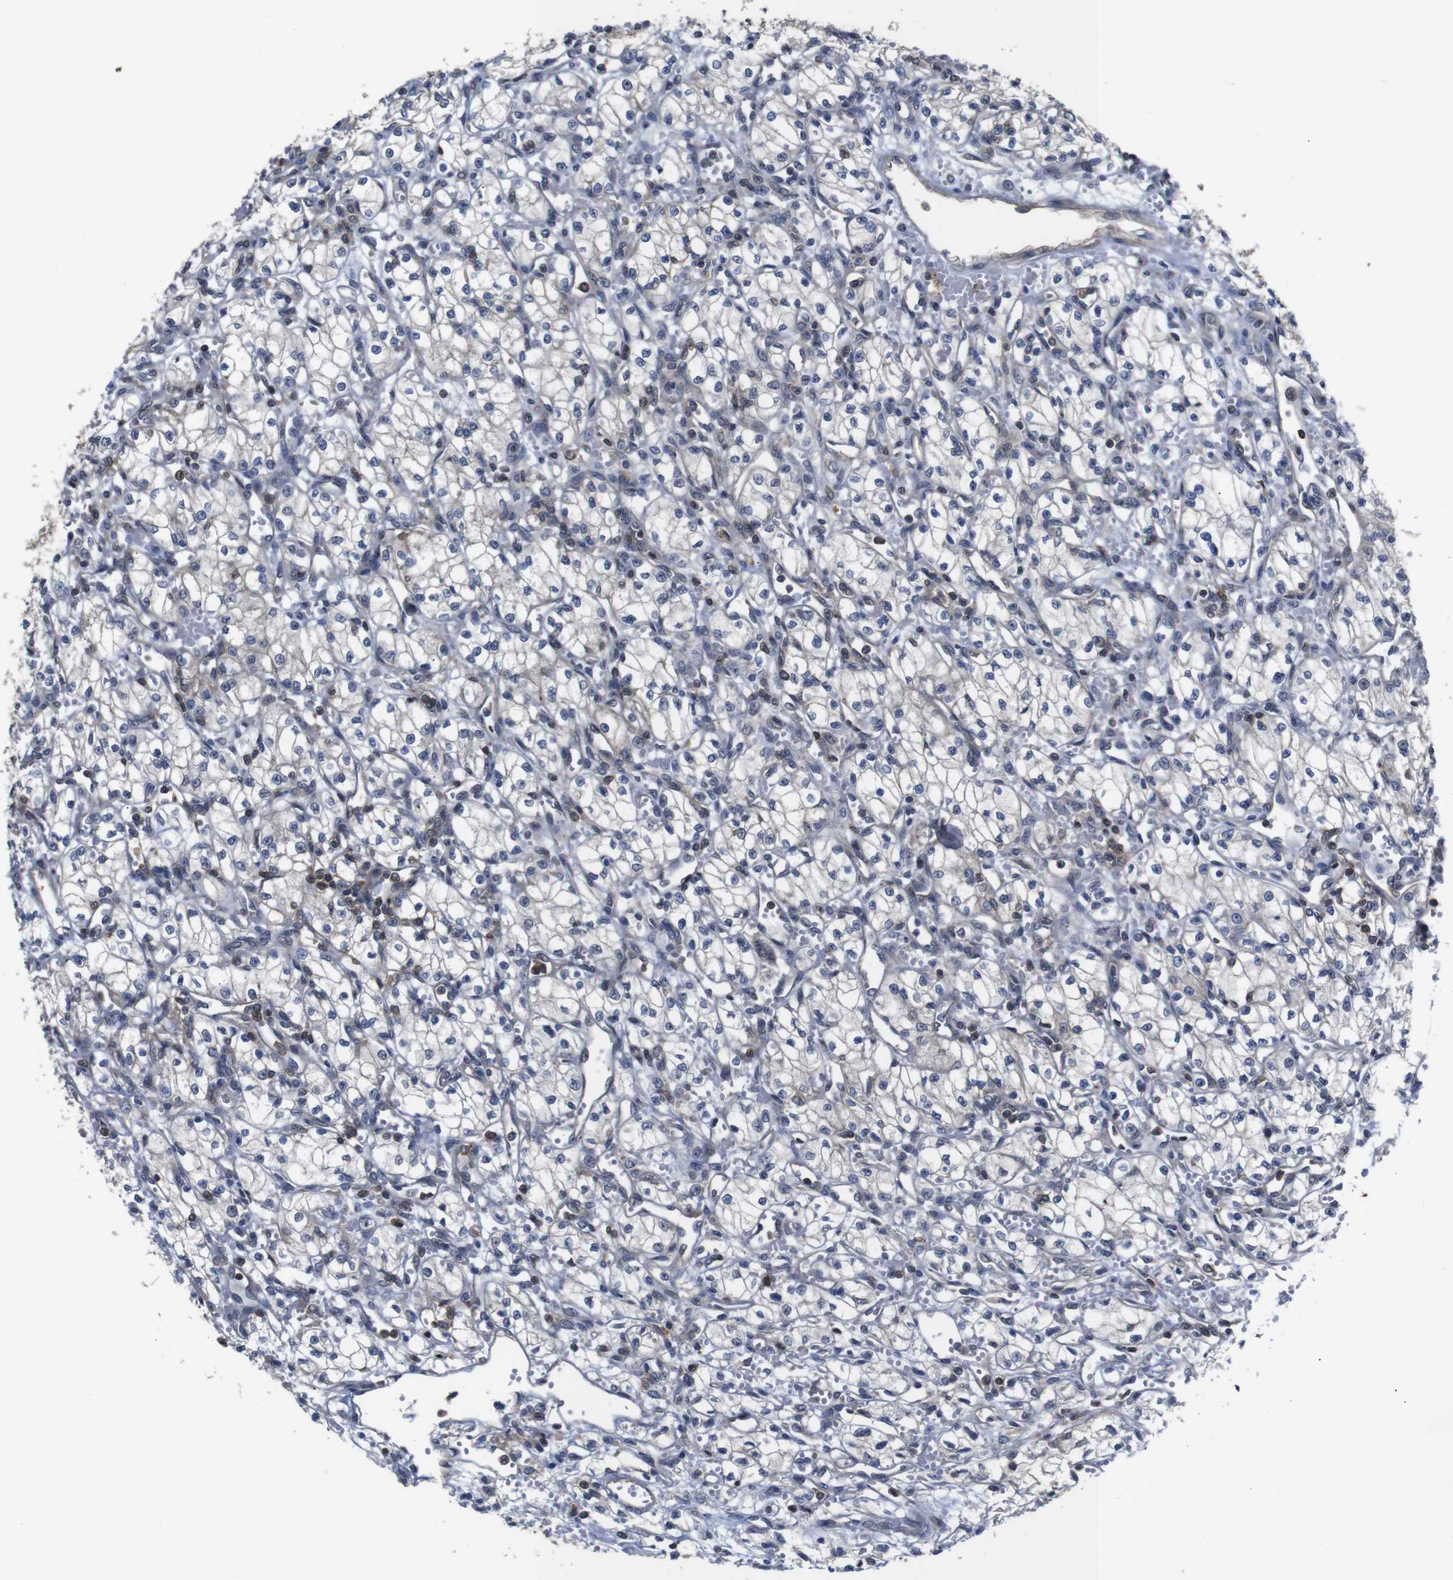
{"staining": {"intensity": "negative", "quantity": "none", "location": "none"}, "tissue": "renal cancer", "cell_type": "Tumor cells", "image_type": "cancer", "snomed": [{"axis": "morphology", "description": "Normal tissue, NOS"}, {"axis": "morphology", "description": "Adenocarcinoma, NOS"}, {"axis": "topography", "description": "Kidney"}], "caption": "This is an immunohistochemistry micrograph of human renal adenocarcinoma. There is no positivity in tumor cells.", "gene": "BRWD3", "patient": {"sex": "male", "age": 59}}